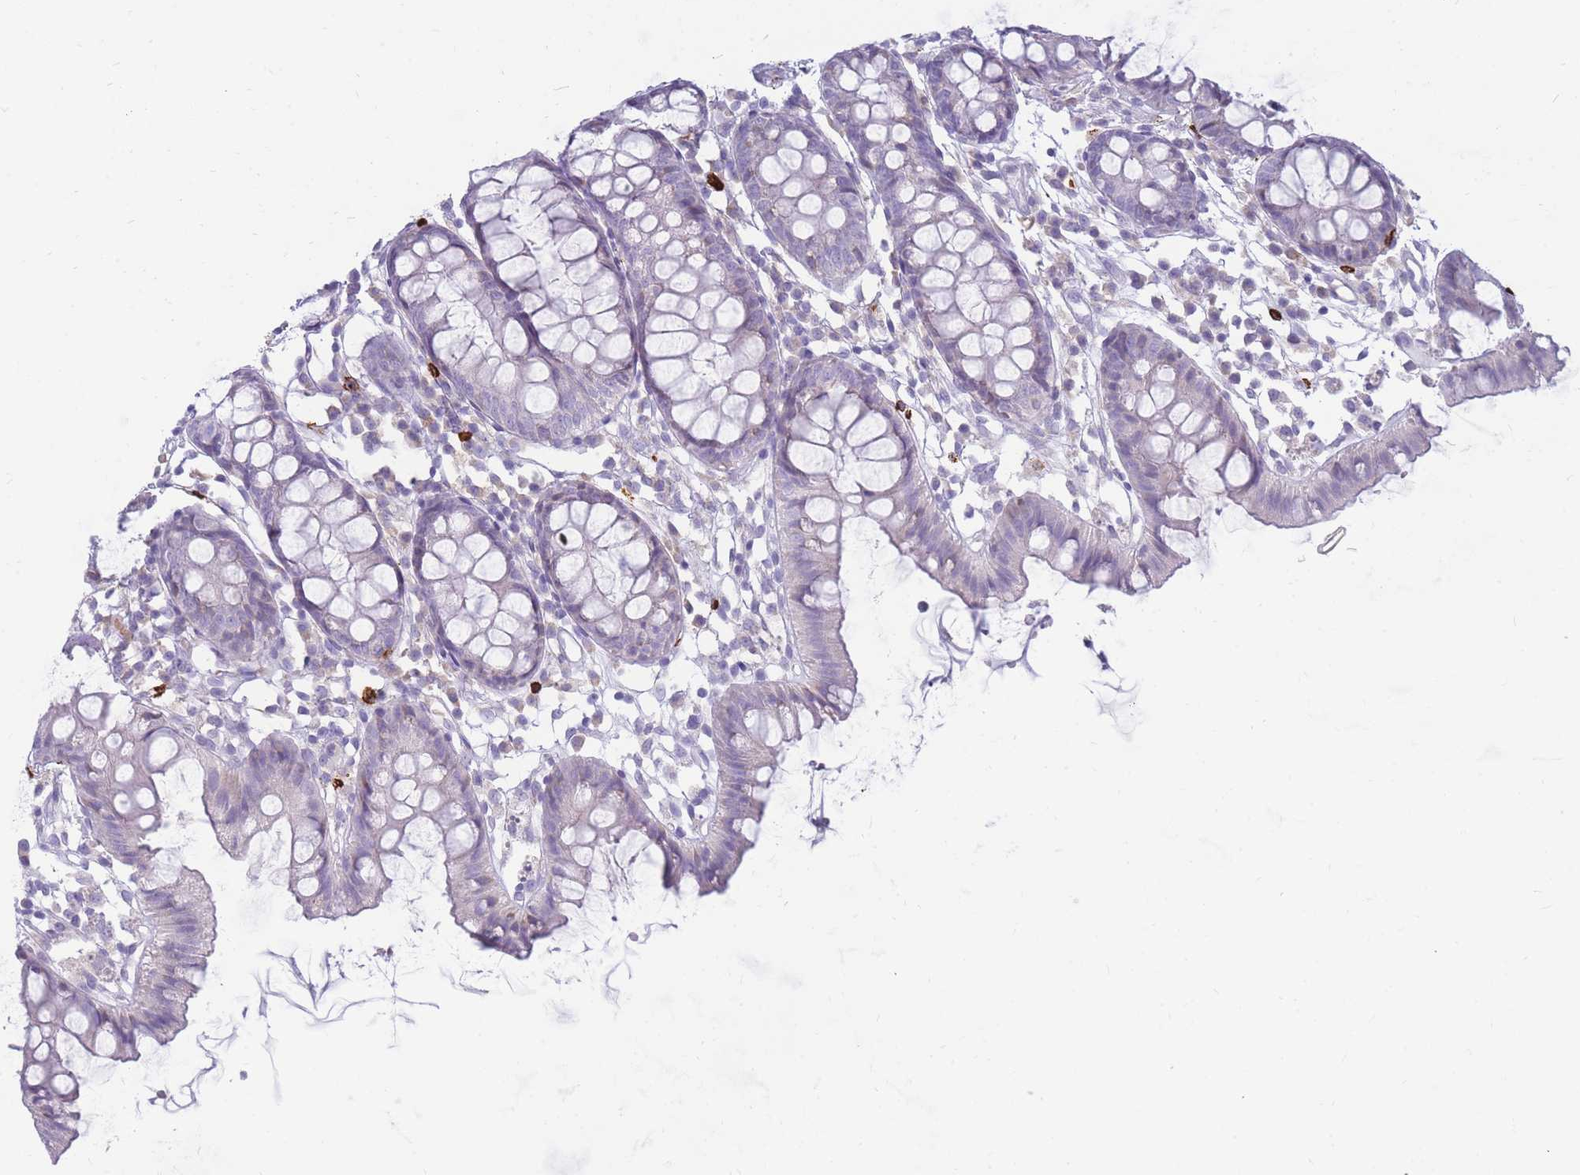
{"staining": {"intensity": "negative", "quantity": "none", "location": "none"}, "tissue": "colon", "cell_type": "Glandular cells", "image_type": "normal", "snomed": [{"axis": "morphology", "description": "Normal tissue, NOS"}, {"axis": "topography", "description": "Colon"}], "caption": "Micrograph shows no protein positivity in glandular cells of benign colon. (Immunohistochemistry (ihc), brightfield microscopy, high magnification).", "gene": "TPSAB1", "patient": {"sex": "female", "age": 84}}